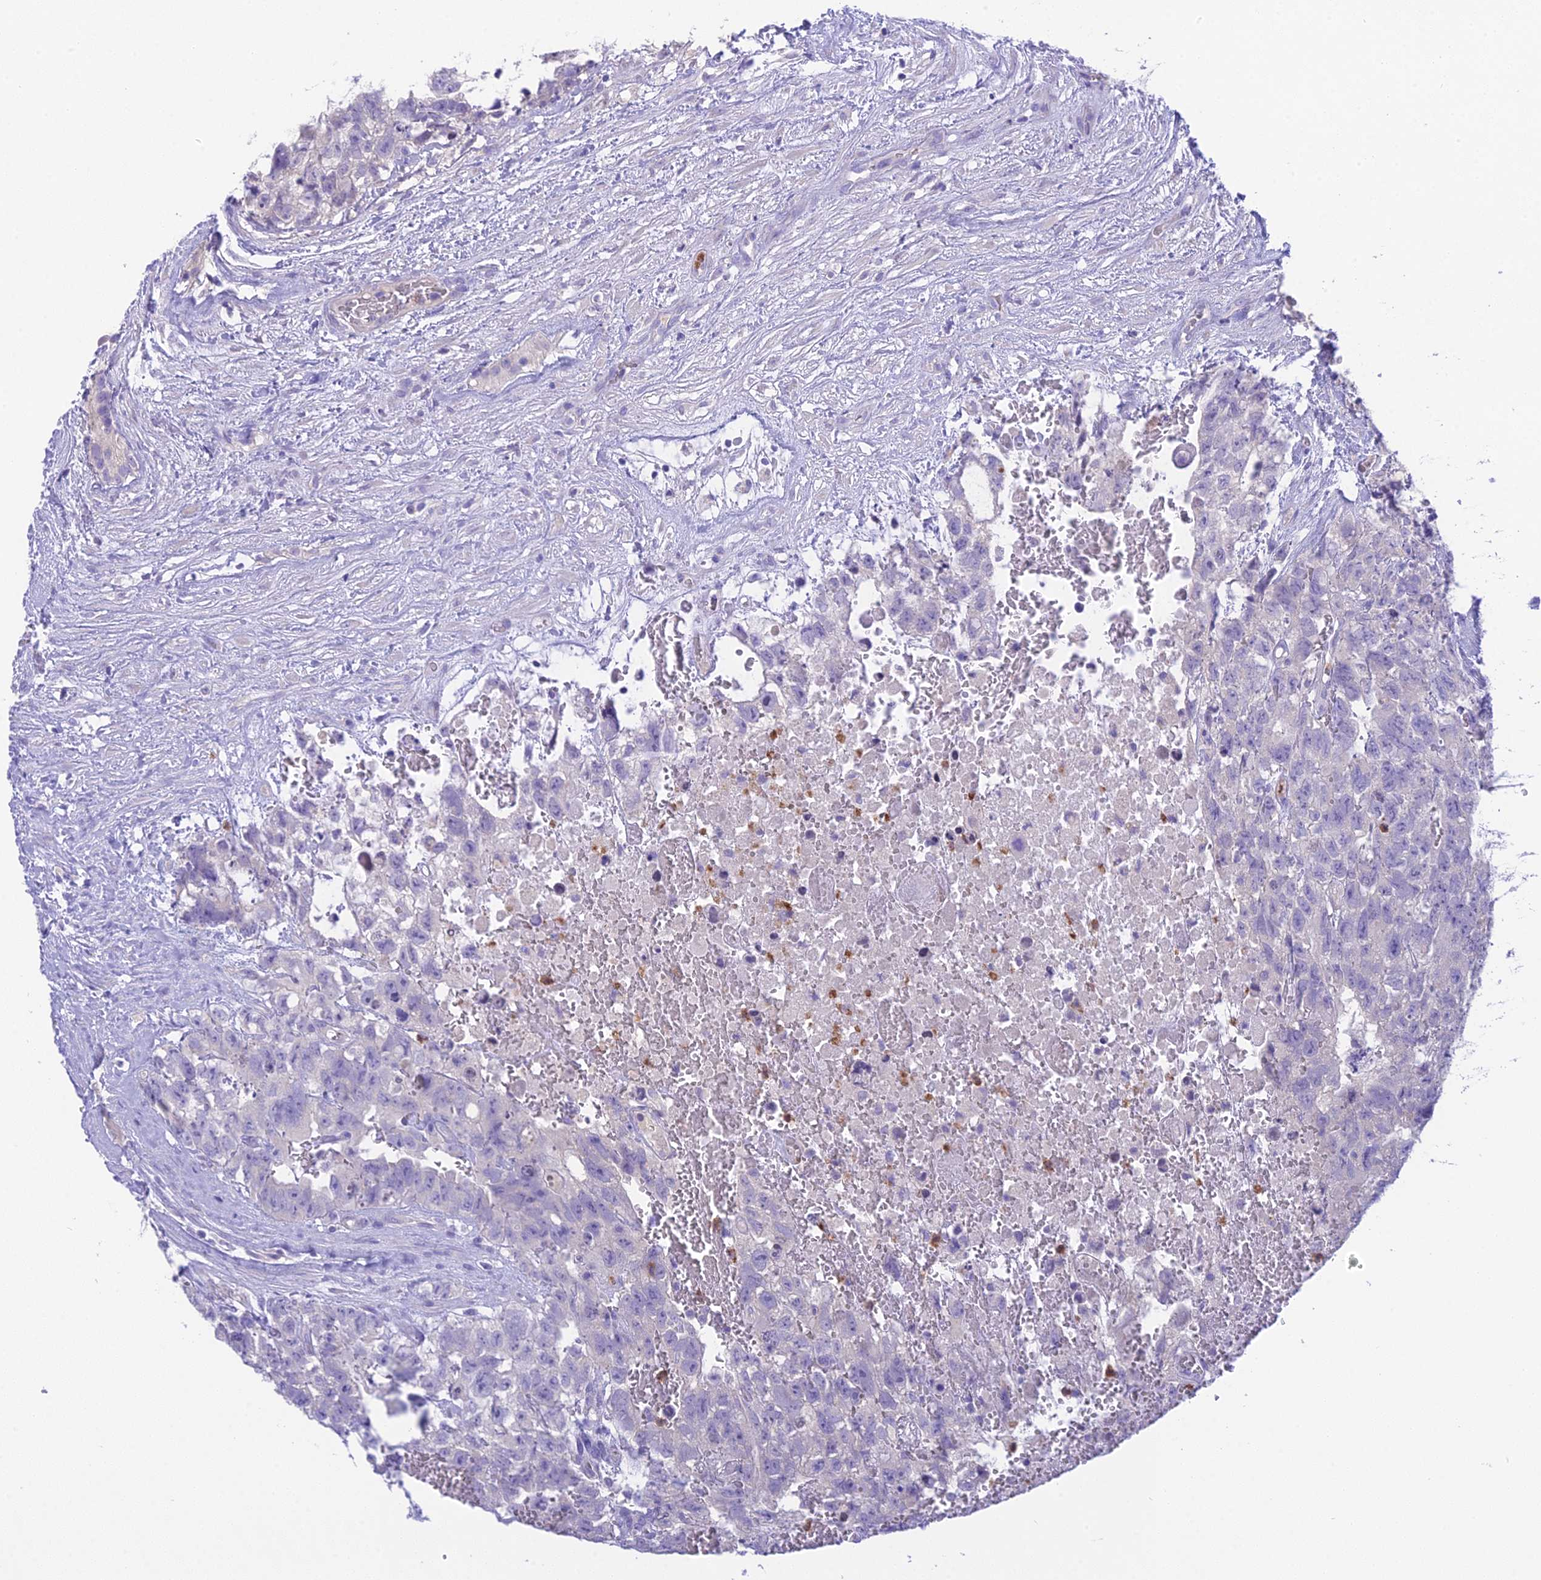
{"staining": {"intensity": "negative", "quantity": "none", "location": "none"}, "tissue": "testis cancer", "cell_type": "Tumor cells", "image_type": "cancer", "snomed": [{"axis": "morphology", "description": "Carcinoma, Embryonal, NOS"}, {"axis": "topography", "description": "Testis"}], "caption": "Micrograph shows no protein expression in tumor cells of testis cancer (embryonal carcinoma) tissue.", "gene": "KIAA0408", "patient": {"sex": "male", "age": 26}}